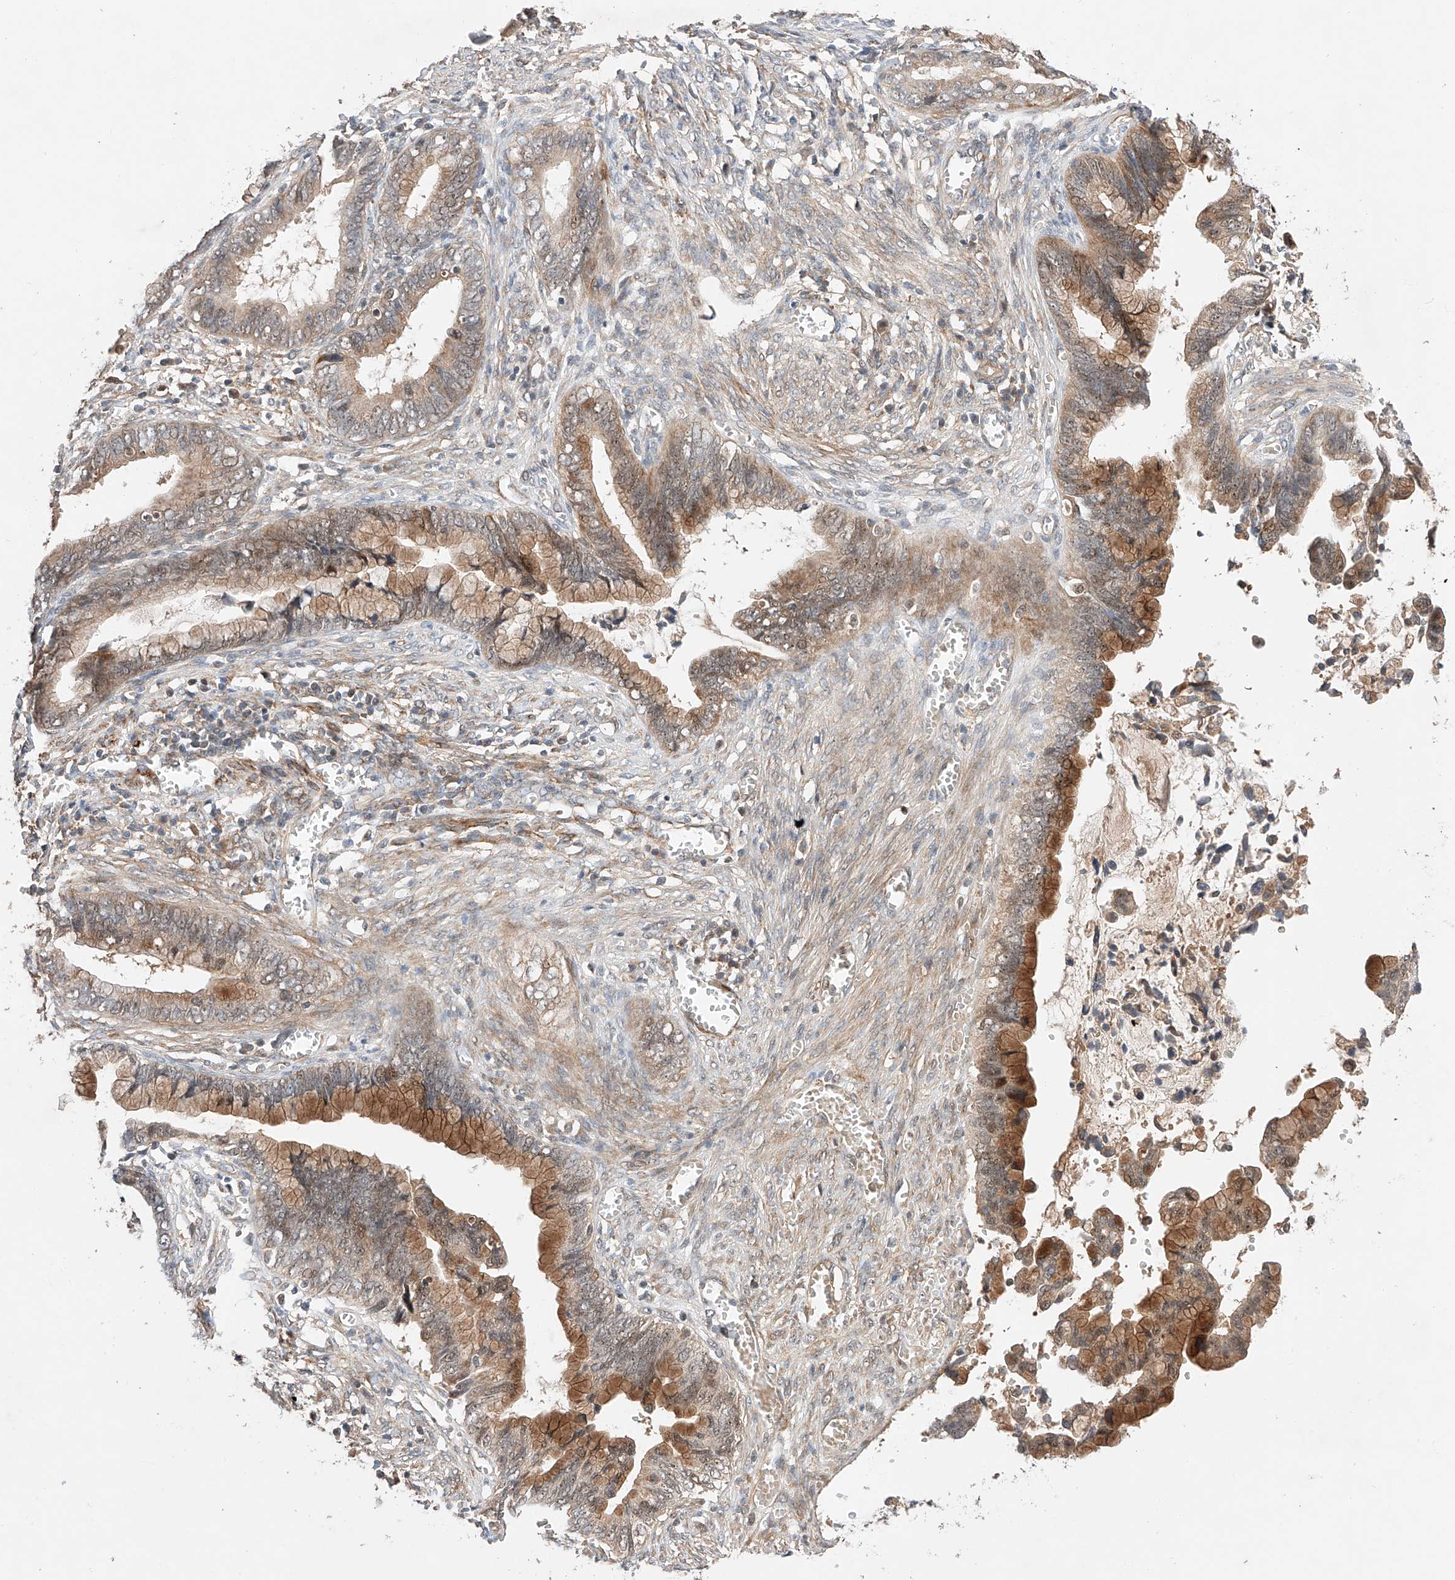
{"staining": {"intensity": "moderate", "quantity": ">75%", "location": "cytoplasmic/membranous"}, "tissue": "cervical cancer", "cell_type": "Tumor cells", "image_type": "cancer", "snomed": [{"axis": "morphology", "description": "Adenocarcinoma, NOS"}, {"axis": "topography", "description": "Cervix"}], "caption": "Moderate cytoplasmic/membranous expression for a protein is seen in about >75% of tumor cells of cervical cancer (adenocarcinoma) using immunohistochemistry (IHC).", "gene": "RAB23", "patient": {"sex": "female", "age": 44}}